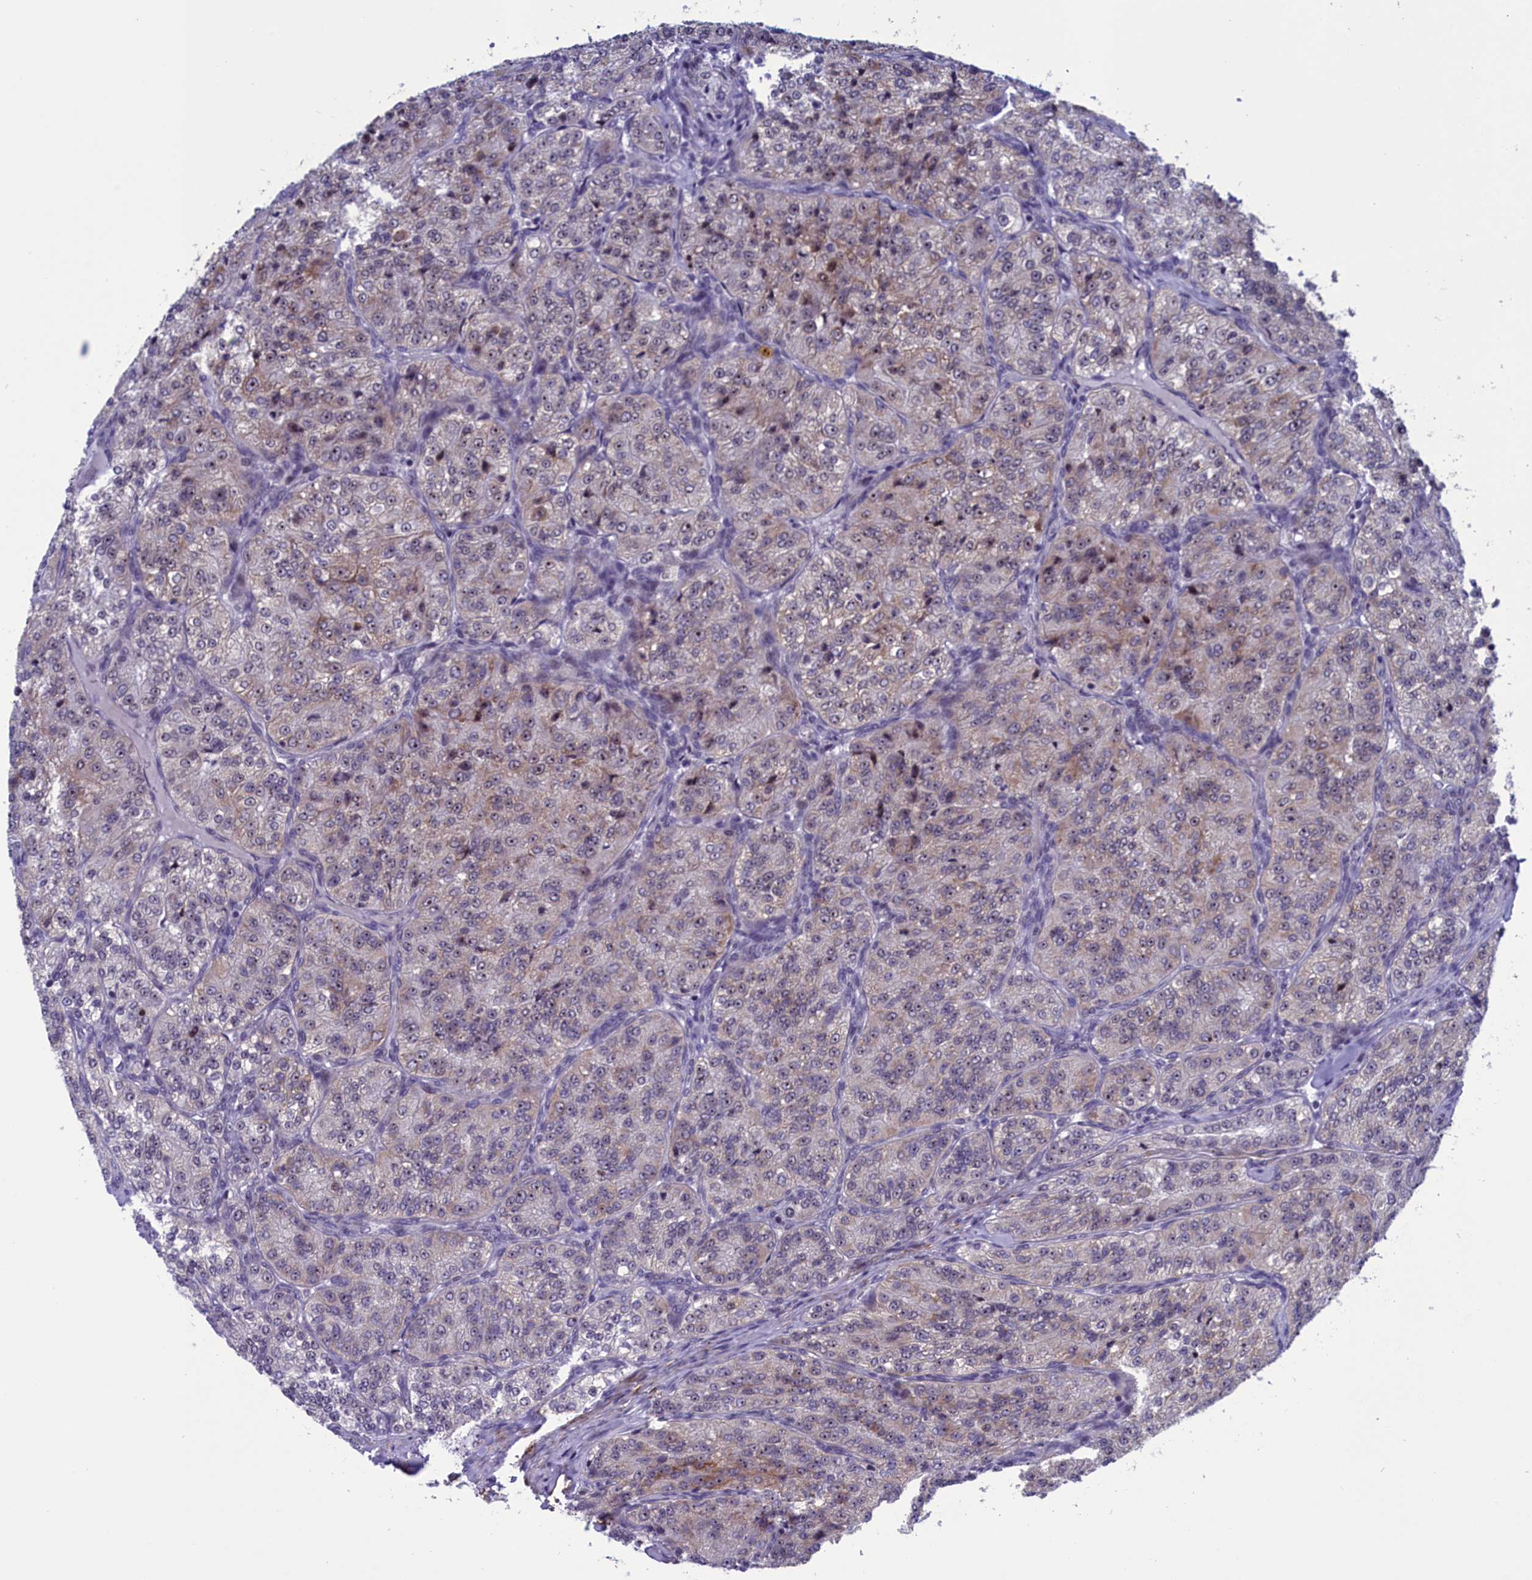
{"staining": {"intensity": "weak", "quantity": "25%-75%", "location": "cytoplasmic/membranous"}, "tissue": "renal cancer", "cell_type": "Tumor cells", "image_type": "cancer", "snomed": [{"axis": "morphology", "description": "Adenocarcinoma, NOS"}, {"axis": "topography", "description": "Kidney"}], "caption": "Renal cancer stained with a protein marker shows weak staining in tumor cells.", "gene": "PPAN", "patient": {"sex": "female", "age": 63}}